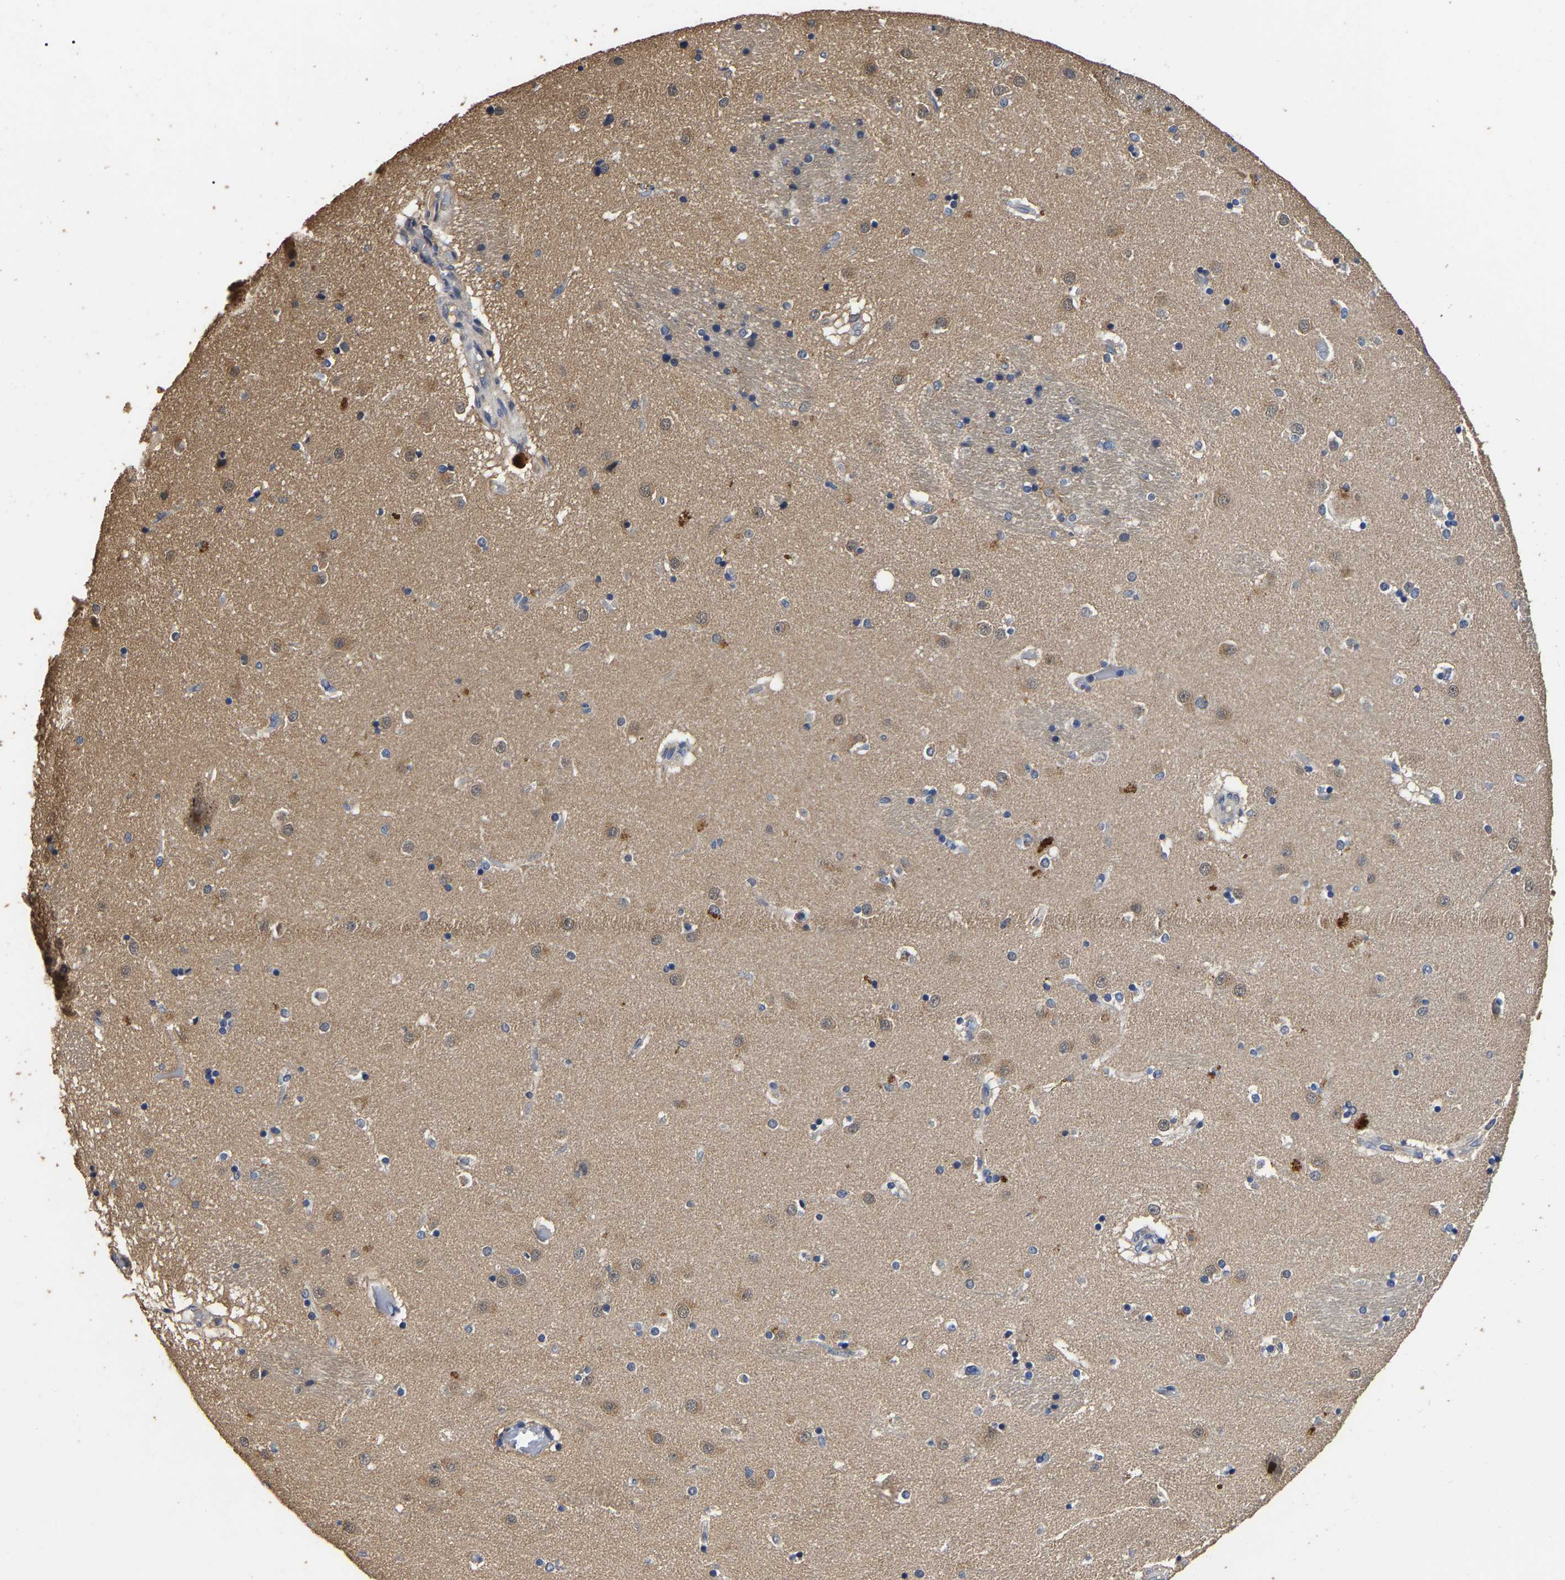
{"staining": {"intensity": "moderate", "quantity": "25%-75%", "location": "cytoplasmic/membranous"}, "tissue": "caudate", "cell_type": "Glial cells", "image_type": "normal", "snomed": [{"axis": "morphology", "description": "Normal tissue, NOS"}, {"axis": "topography", "description": "Lateral ventricle wall"}], "caption": "A histopathology image of caudate stained for a protein displays moderate cytoplasmic/membranous brown staining in glial cells.", "gene": "STK32C", "patient": {"sex": "male", "age": 70}}